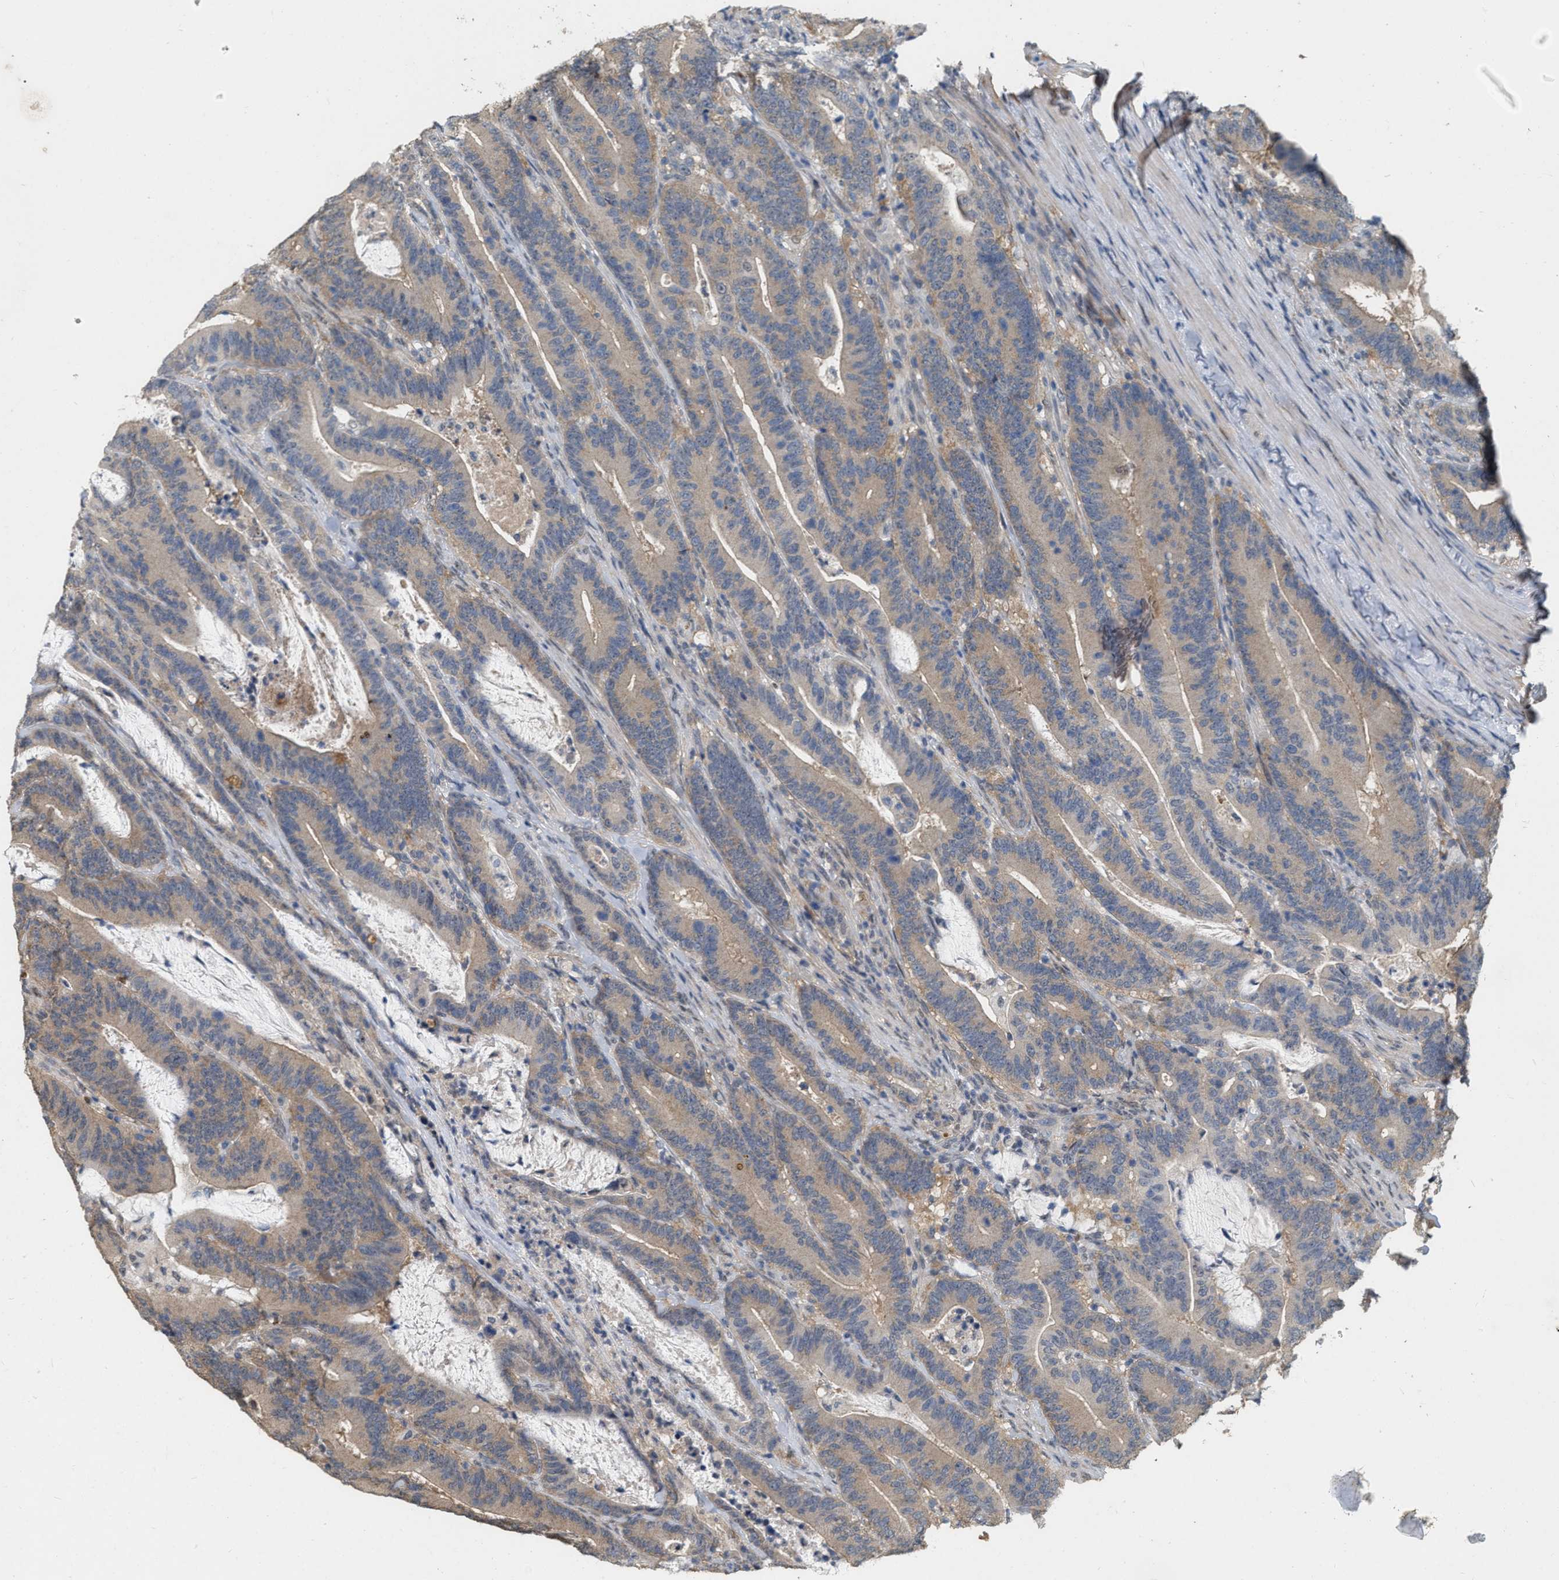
{"staining": {"intensity": "weak", "quantity": "<25%", "location": "cytoplasmic/membranous"}, "tissue": "colorectal cancer", "cell_type": "Tumor cells", "image_type": "cancer", "snomed": [{"axis": "morphology", "description": "Adenocarcinoma, NOS"}, {"axis": "topography", "description": "Colon"}], "caption": "Immunohistochemistry (IHC) of adenocarcinoma (colorectal) displays no staining in tumor cells.", "gene": "RUVBL1", "patient": {"sex": "female", "age": 66}}